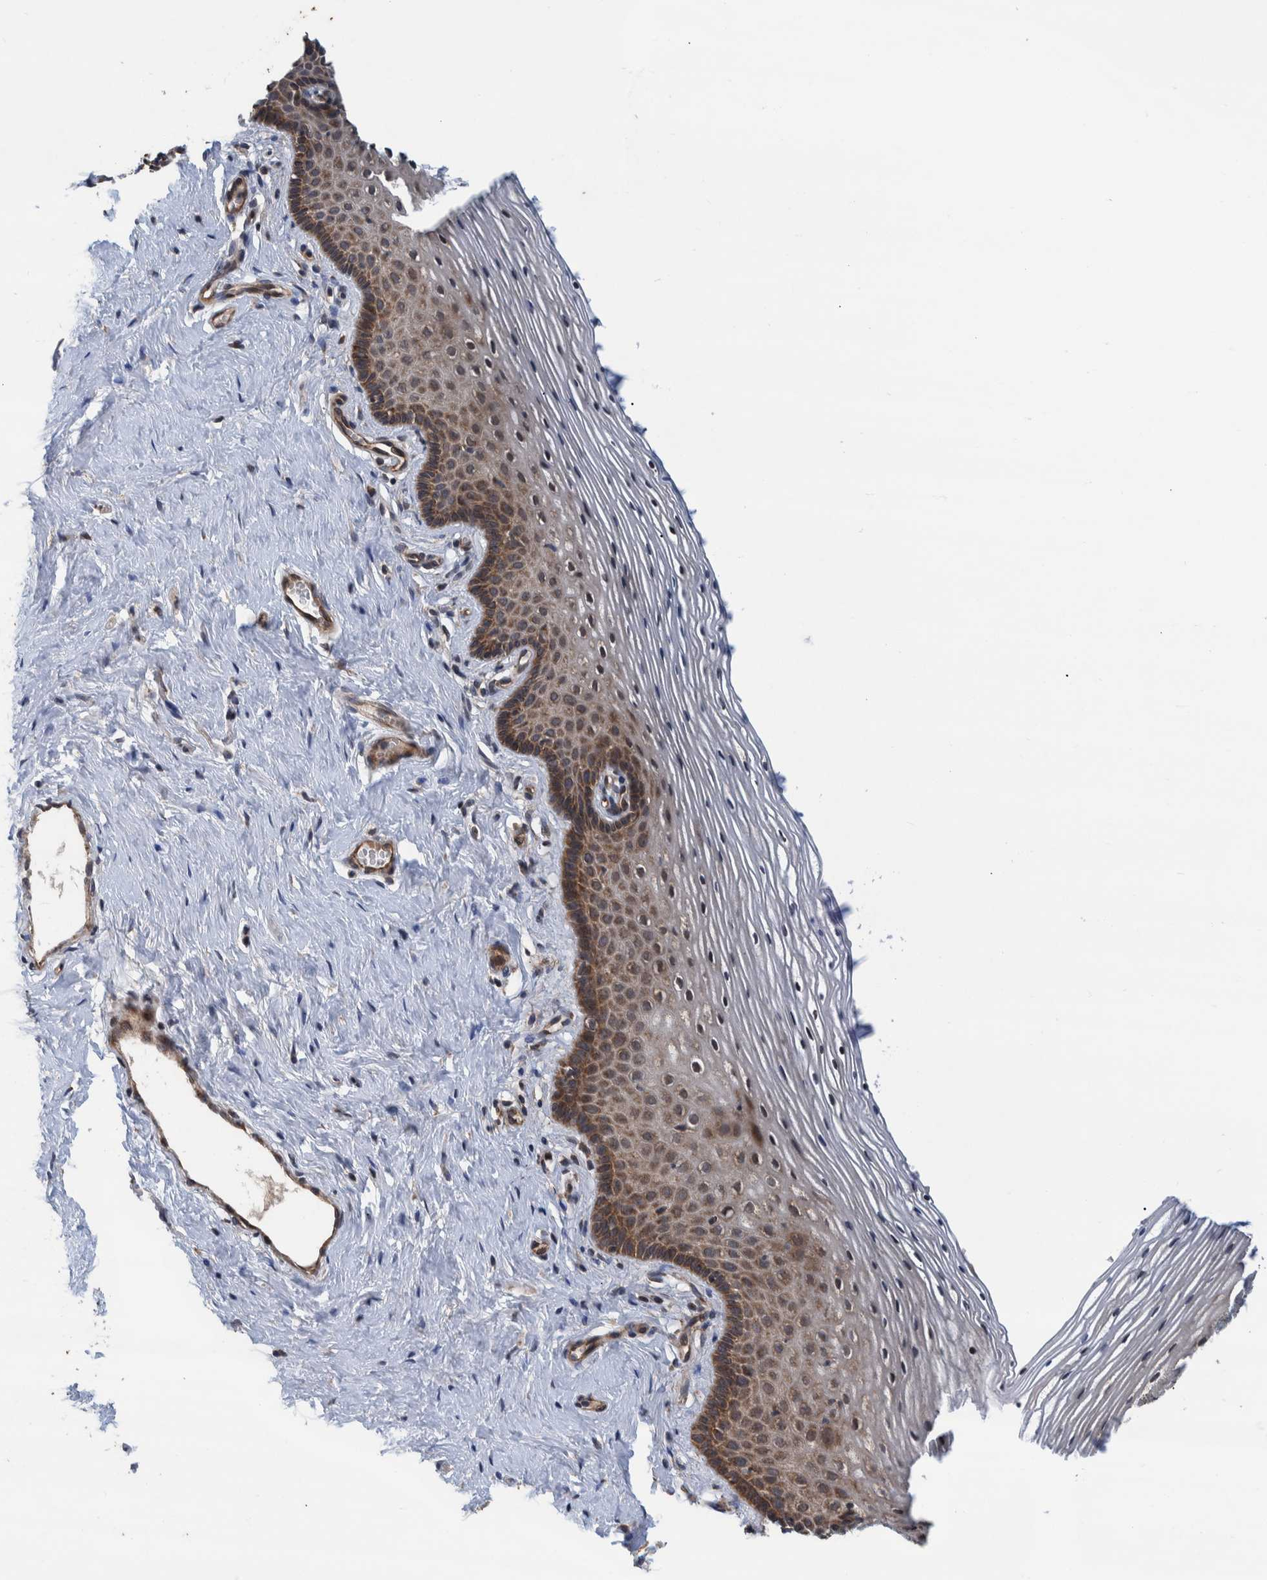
{"staining": {"intensity": "moderate", "quantity": "<25%", "location": "cytoplasmic/membranous"}, "tissue": "vagina", "cell_type": "Squamous epithelial cells", "image_type": "normal", "snomed": [{"axis": "morphology", "description": "Normal tissue, NOS"}, {"axis": "topography", "description": "Vagina"}], "caption": "IHC of benign human vagina reveals low levels of moderate cytoplasmic/membranous positivity in about <25% of squamous epithelial cells.", "gene": "MRPS7", "patient": {"sex": "female", "age": 32}}